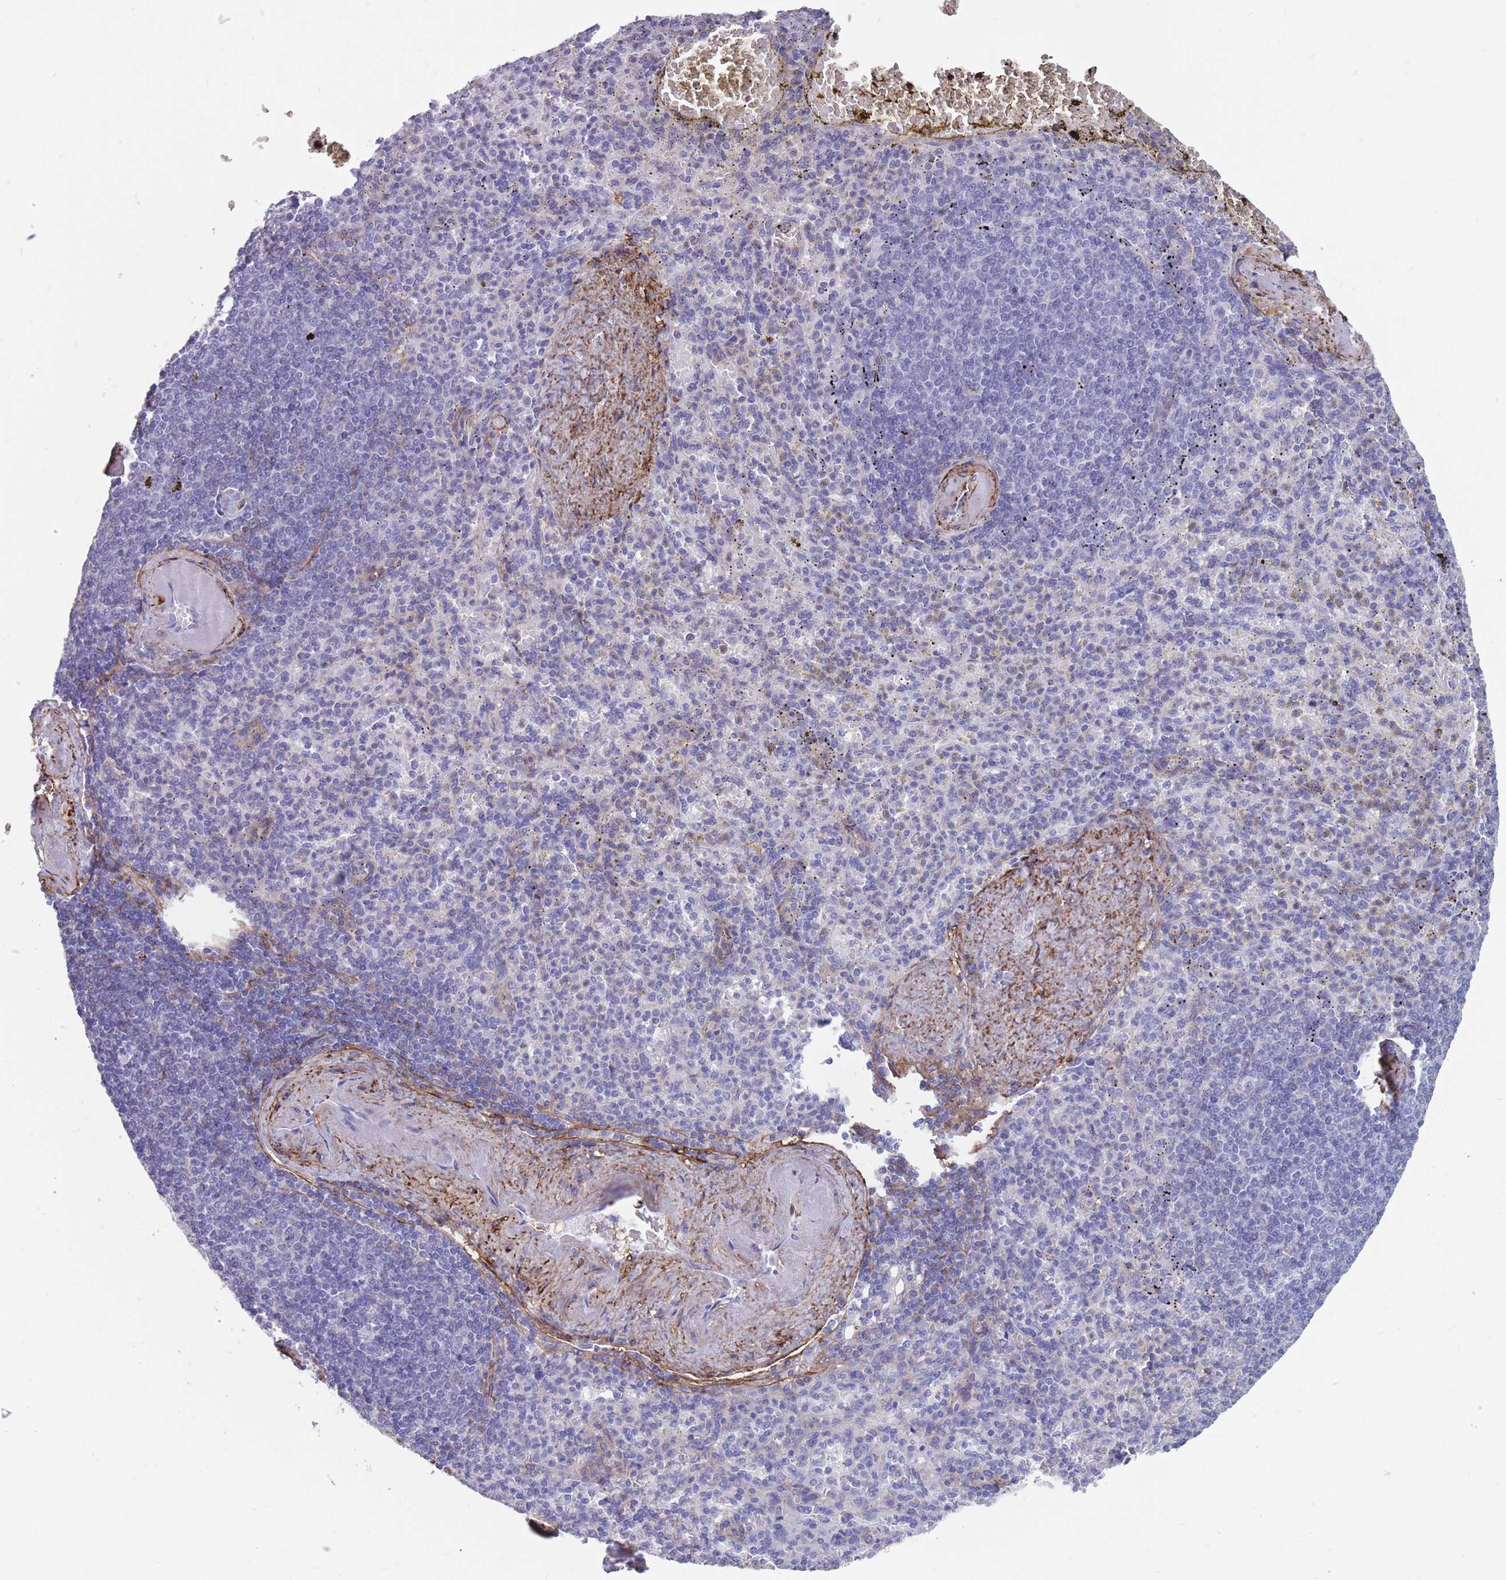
{"staining": {"intensity": "negative", "quantity": "none", "location": "none"}, "tissue": "spleen", "cell_type": "Cells in red pulp", "image_type": "normal", "snomed": [{"axis": "morphology", "description": "Normal tissue, NOS"}, {"axis": "topography", "description": "Spleen"}], "caption": "This is an immunohistochemistry (IHC) micrograph of benign human spleen. There is no expression in cells in red pulp.", "gene": "DPYD", "patient": {"sex": "female", "age": 74}}